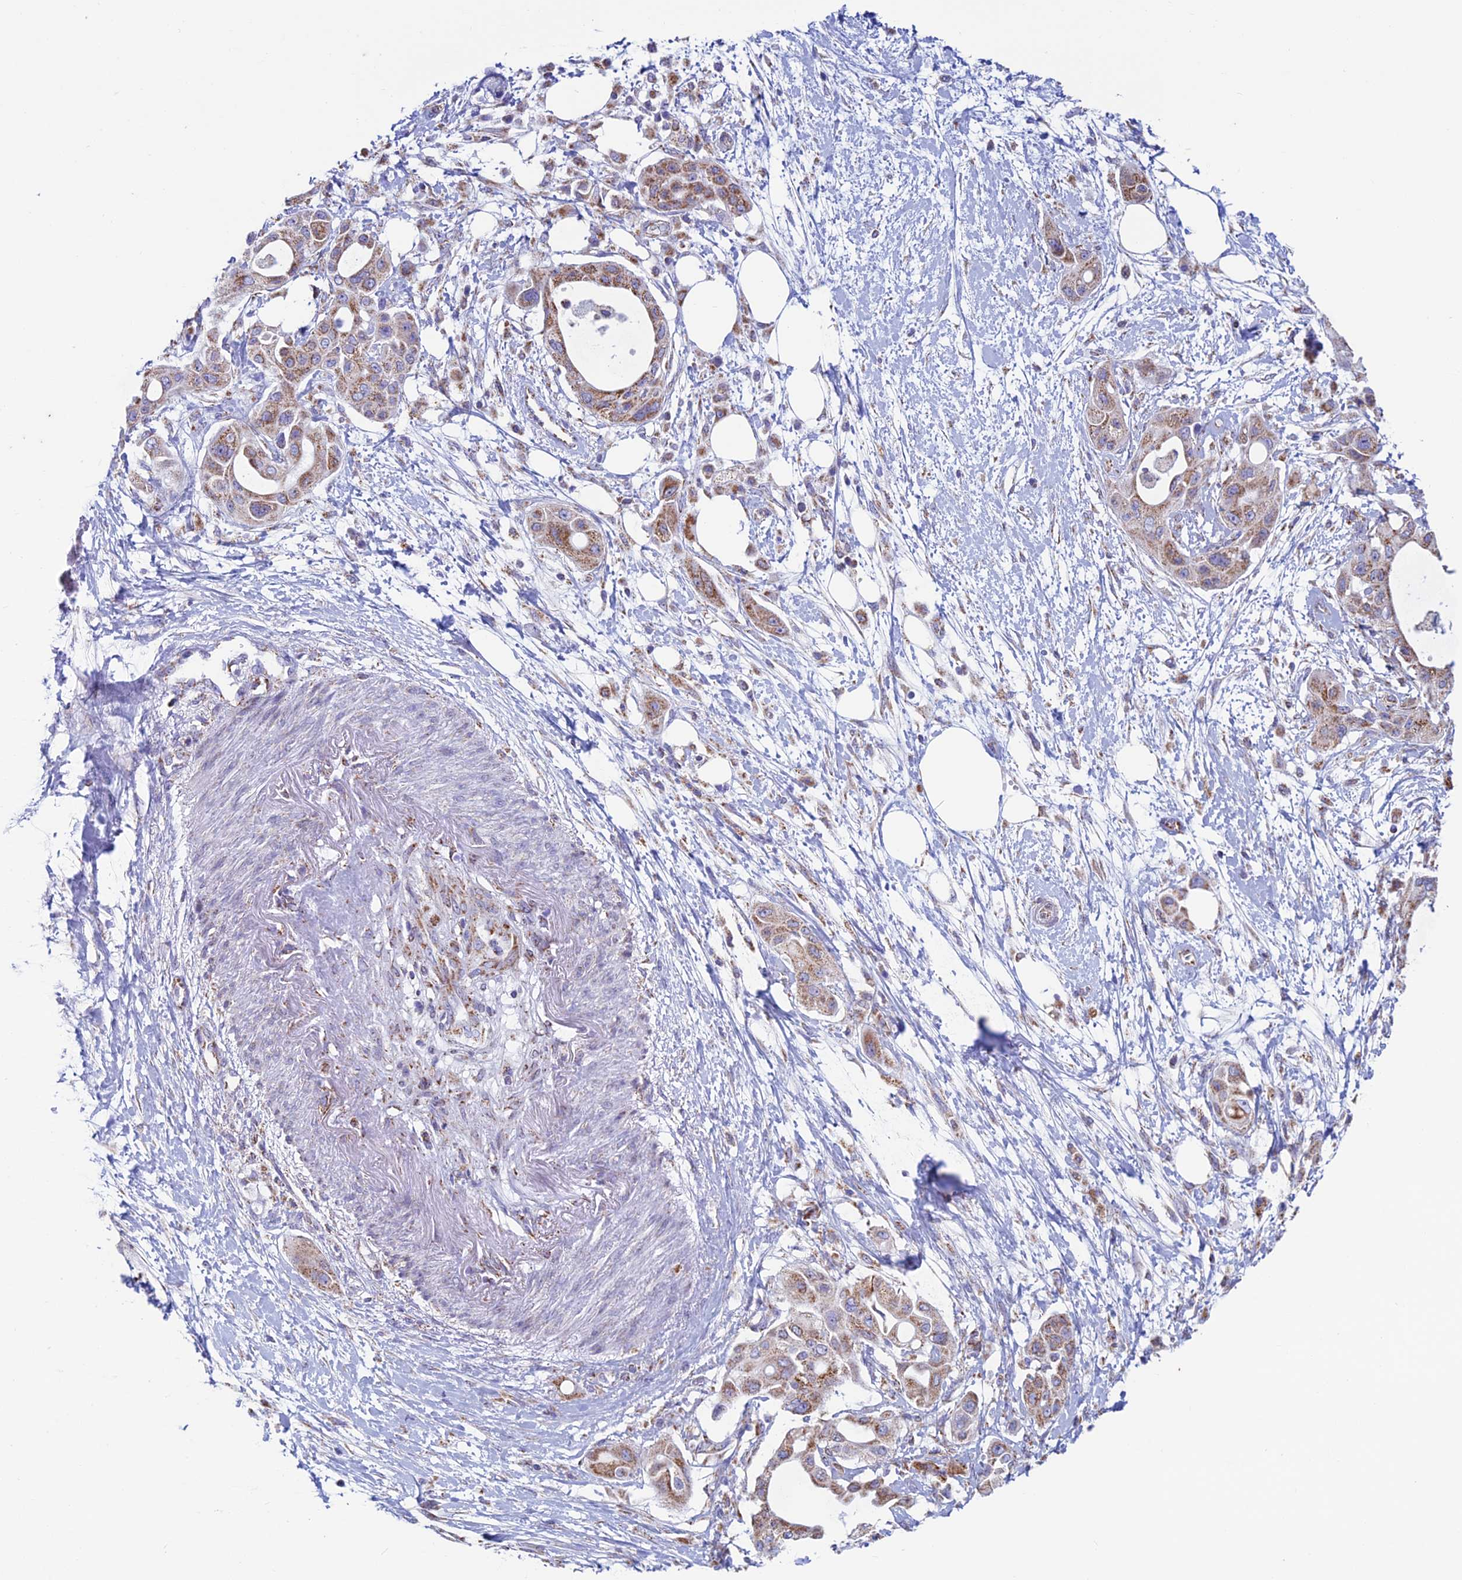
{"staining": {"intensity": "moderate", "quantity": ">75%", "location": "cytoplasmic/membranous"}, "tissue": "pancreatic cancer", "cell_type": "Tumor cells", "image_type": "cancer", "snomed": [{"axis": "morphology", "description": "Adenocarcinoma, NOS"}, {"axis": "topography", "description": "Pancreas"}], "caption": "A medium amount of moderate cytoplasmic/membranous expression is identified in about >75% of tumor cells in pancreatic adenocarcinoma tissue.", "gene": "ZNG1B", "patient": {"sex": "male", "age": 68}}